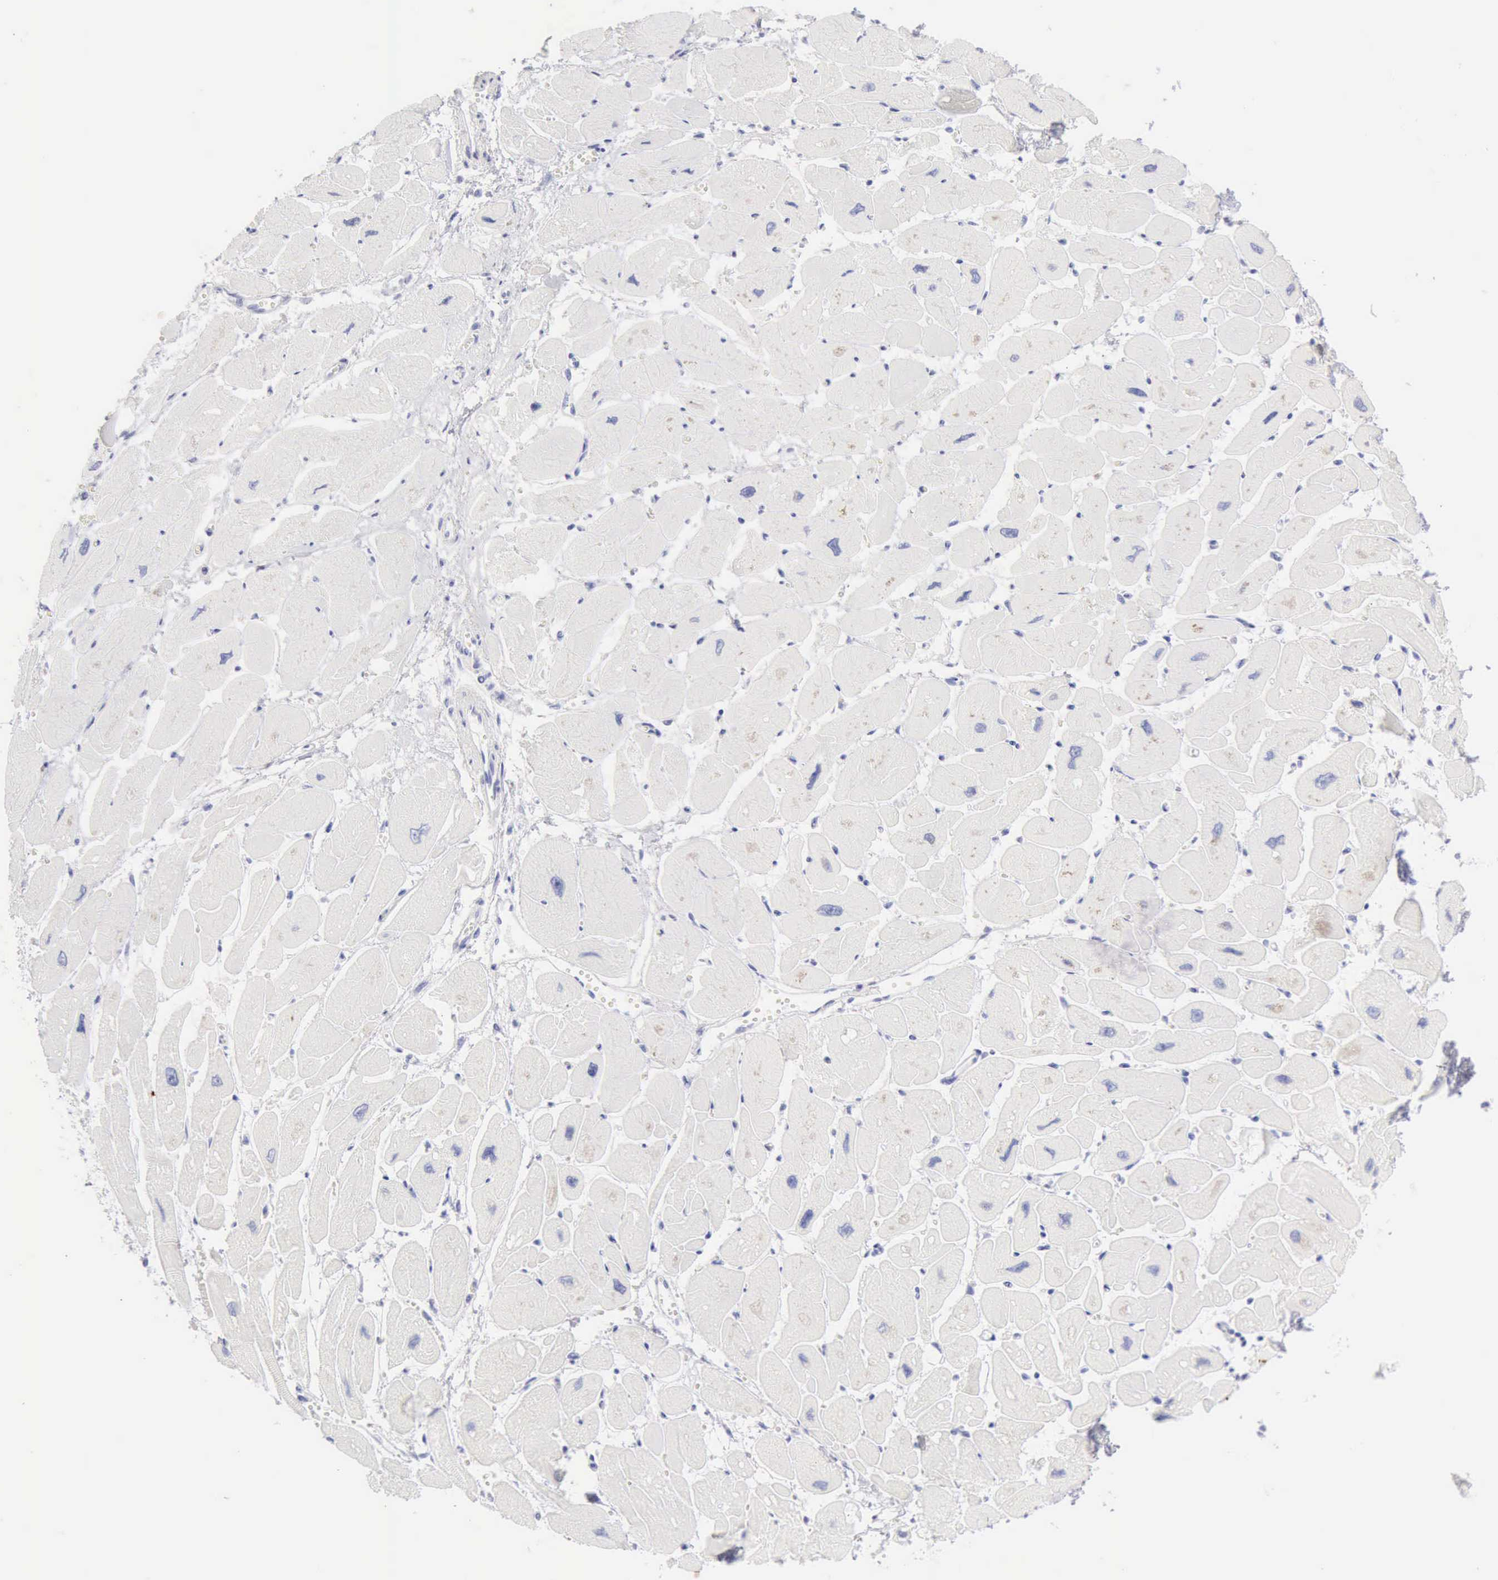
{"staining": {"intensity": "negative", "quantity": "none", "location": "none"}, "tissue": "heart muscle", "cell_type": "Cardiomyocytes", "image_type": "normal", "snomed": [{"axis": "morphology", "description": "Normal tissue, NOS"}, {"axis": "topography", "description": "Heart"}], "caption": "Immunohistochemistry (IHC) of benign heart muscle reveals no positivity in cardiomyocytes.", "gene": "KRT10", "patient": {"sex": "female", "age": 54}}